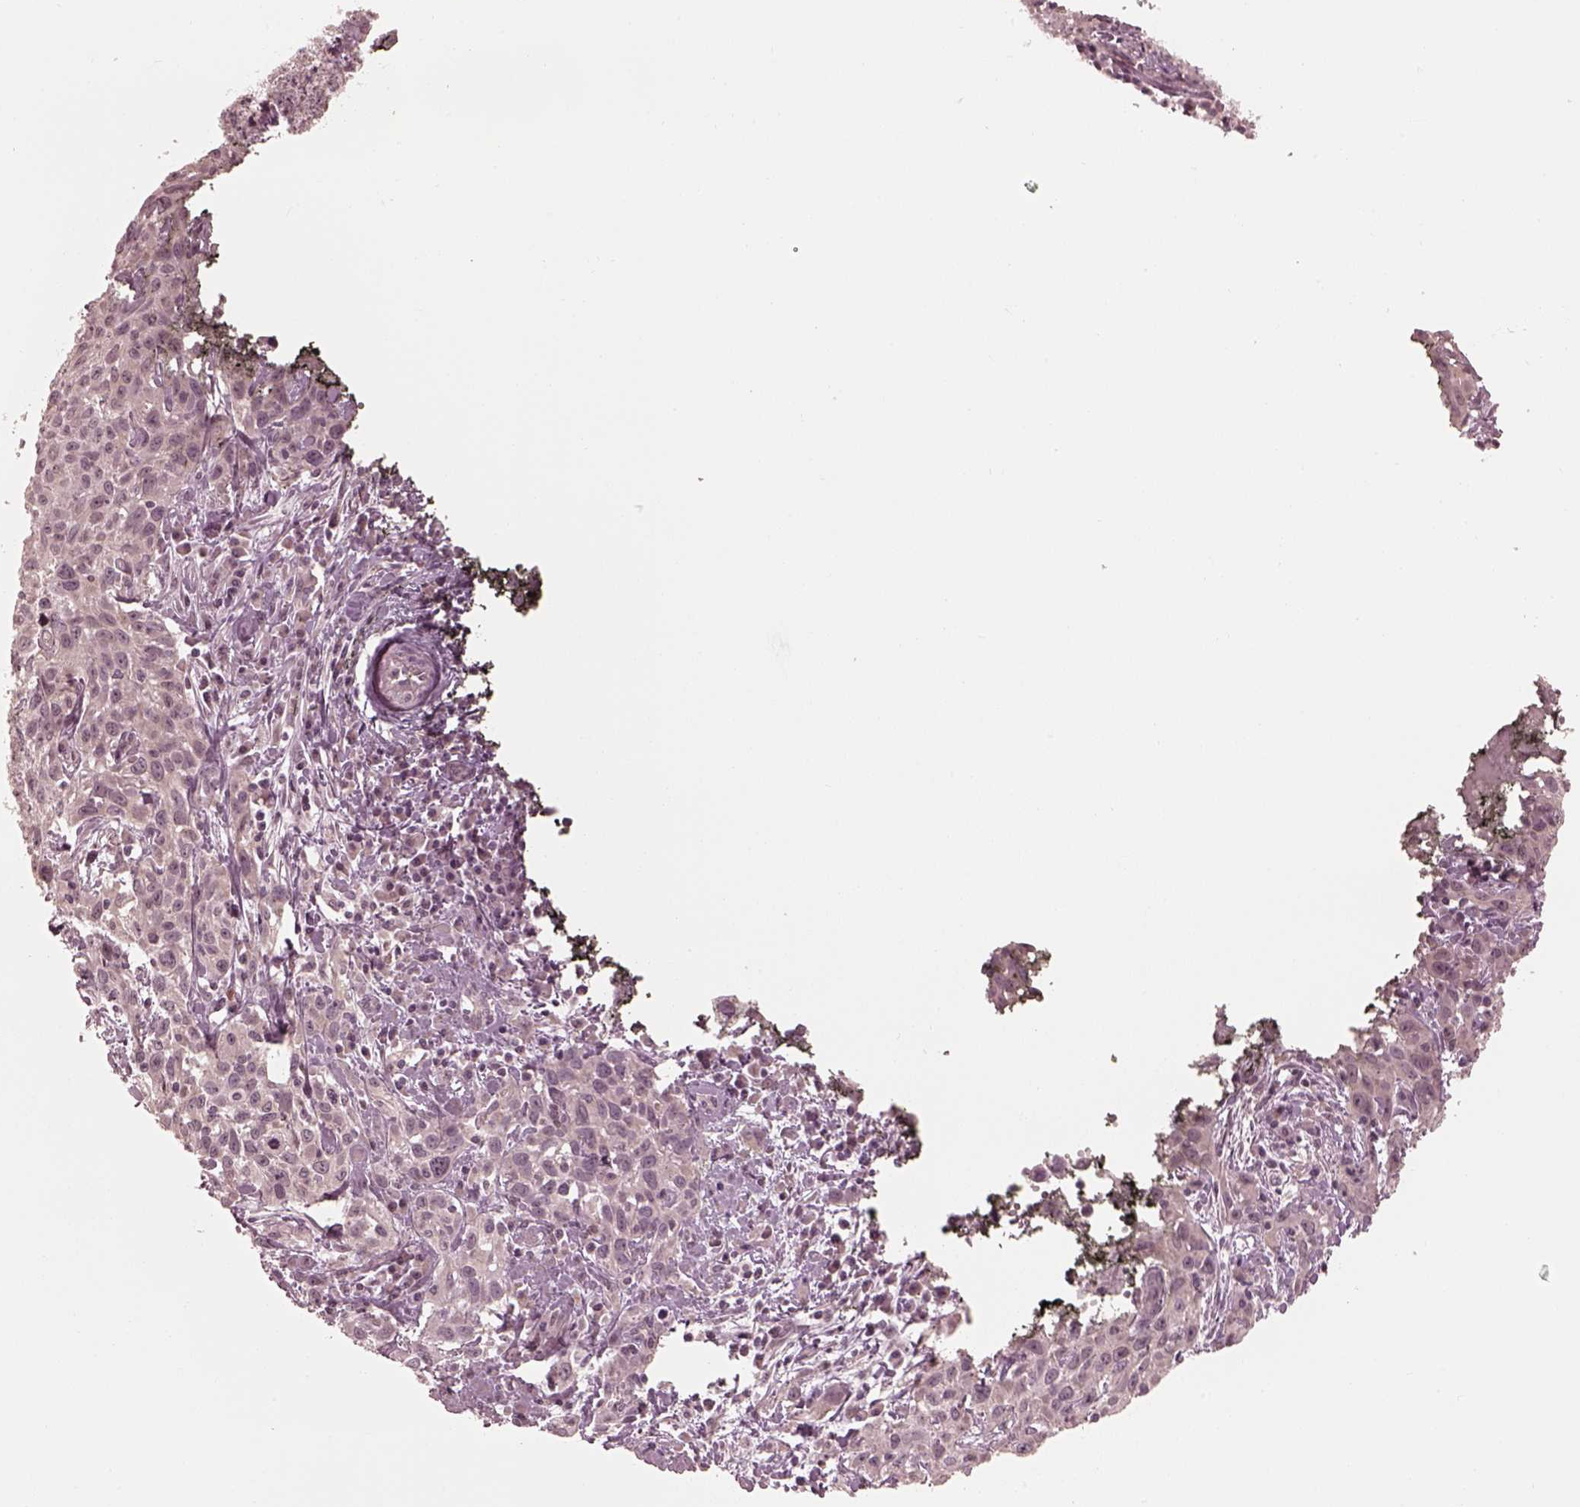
{"staining": {"intensity": "negative", "quantity": "none", "location": "none"}, "tissue": "cervical cancer", "cell_type": "Tumor cells", "image_type": "cancer", "snomed": [{"axis": "morphology", "description": "Squamous cell carcinoma, NOS"}, {"axis": "topography", "description": "Cervix"}], "caption": "The photomicrograph shows no significant staining in tumor cells of squamous cell carcinoma (cervical).", "gene": "IQCB1", "patient": {"sex": "female", "age": 38}}